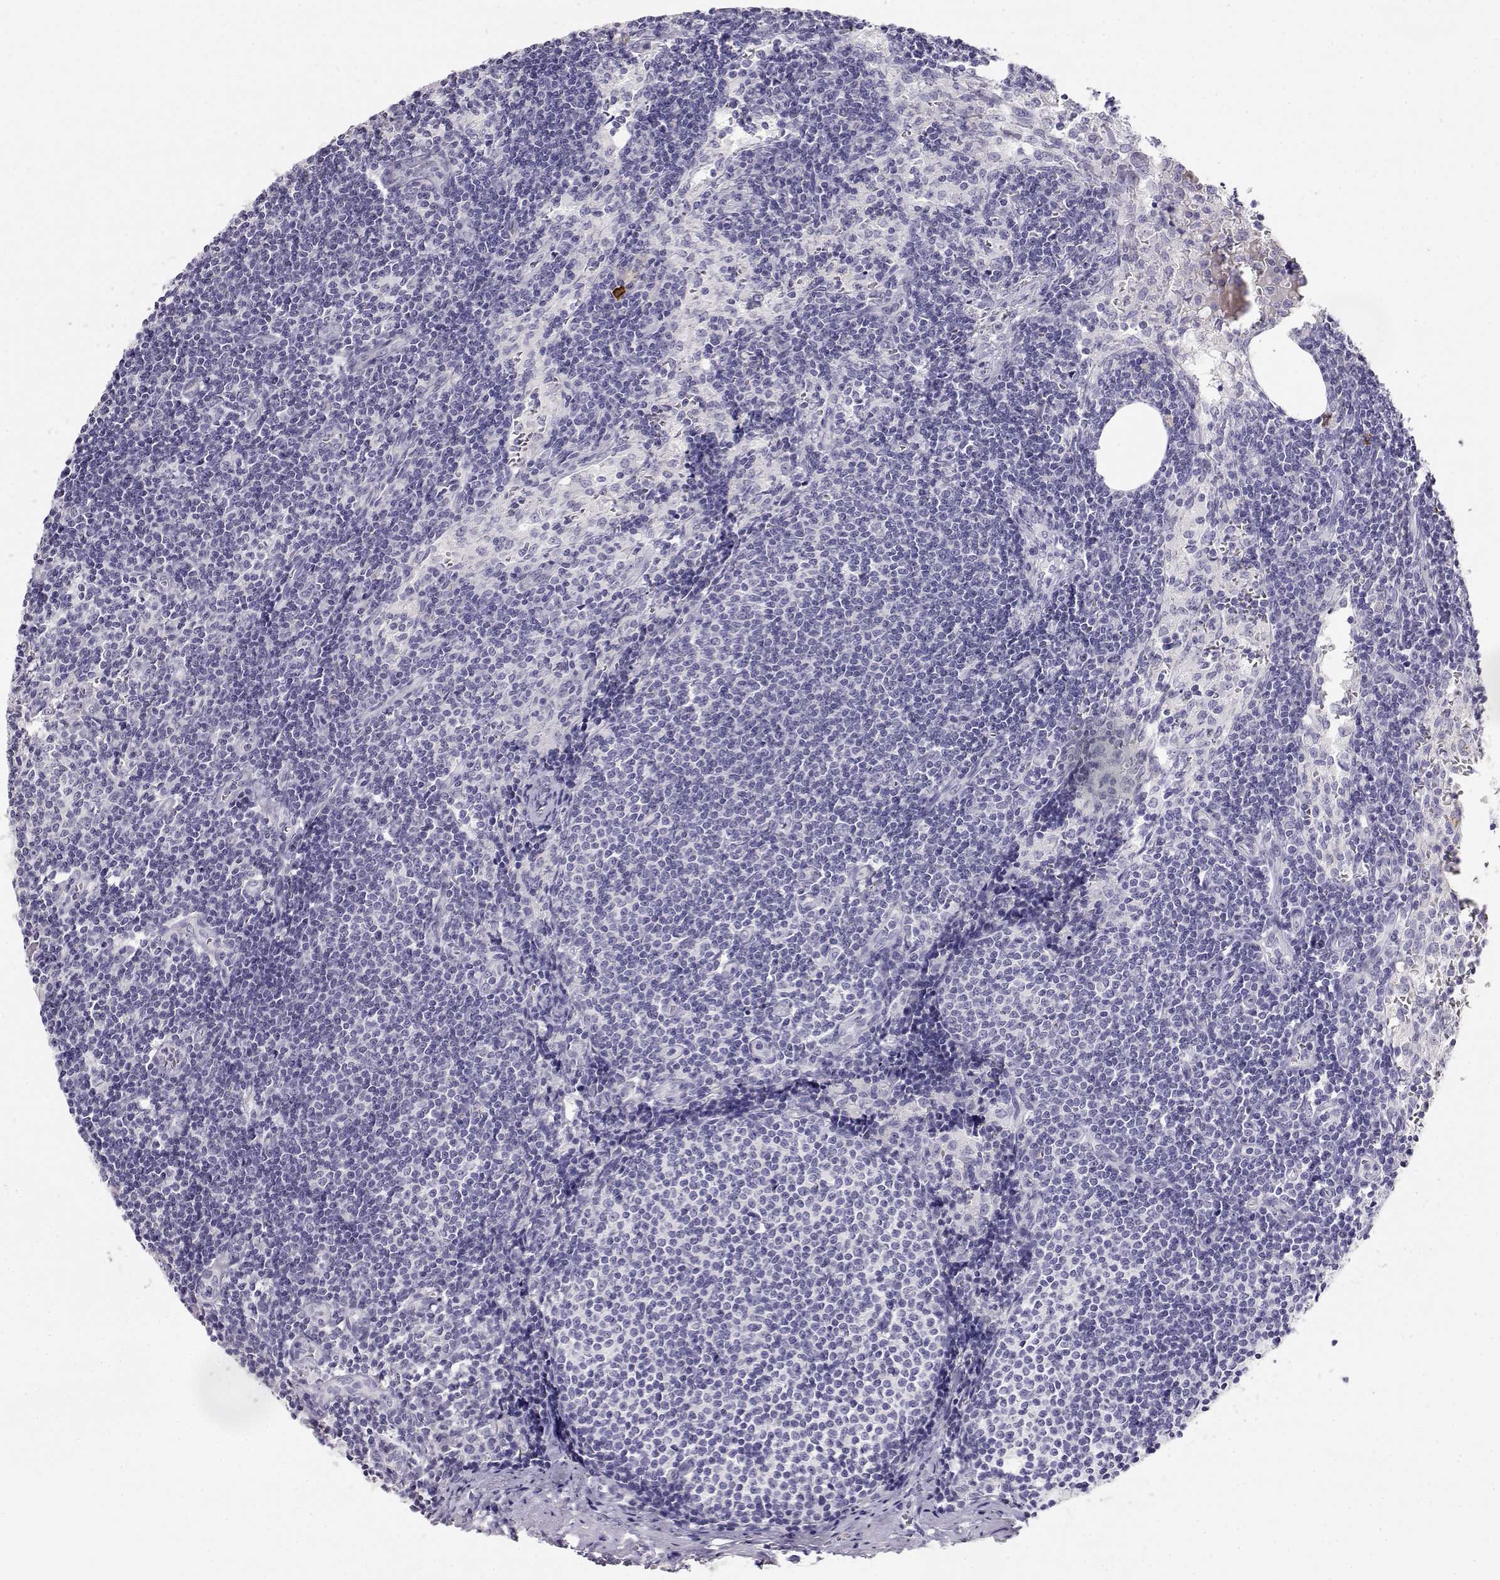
{"staining": {"intensity": "negative", "quantity": "none", "location": "none"}, "tissue": "lymph node", "cell_type": "Germinal center cells", "image_type": "normal", "snomed": [{"axis": "morphology", "description": "Normal tissue, NOS"}, {"axis": "topography", "description": "Lymph node"}], "caption": "This is a photomicrograph of immunohistochemistry (IHC) staining of normal lymph node, which shows no positivity in germinal center cells.", "gene": "GPR174", "patient": {"sex": "female", "age": 50}}